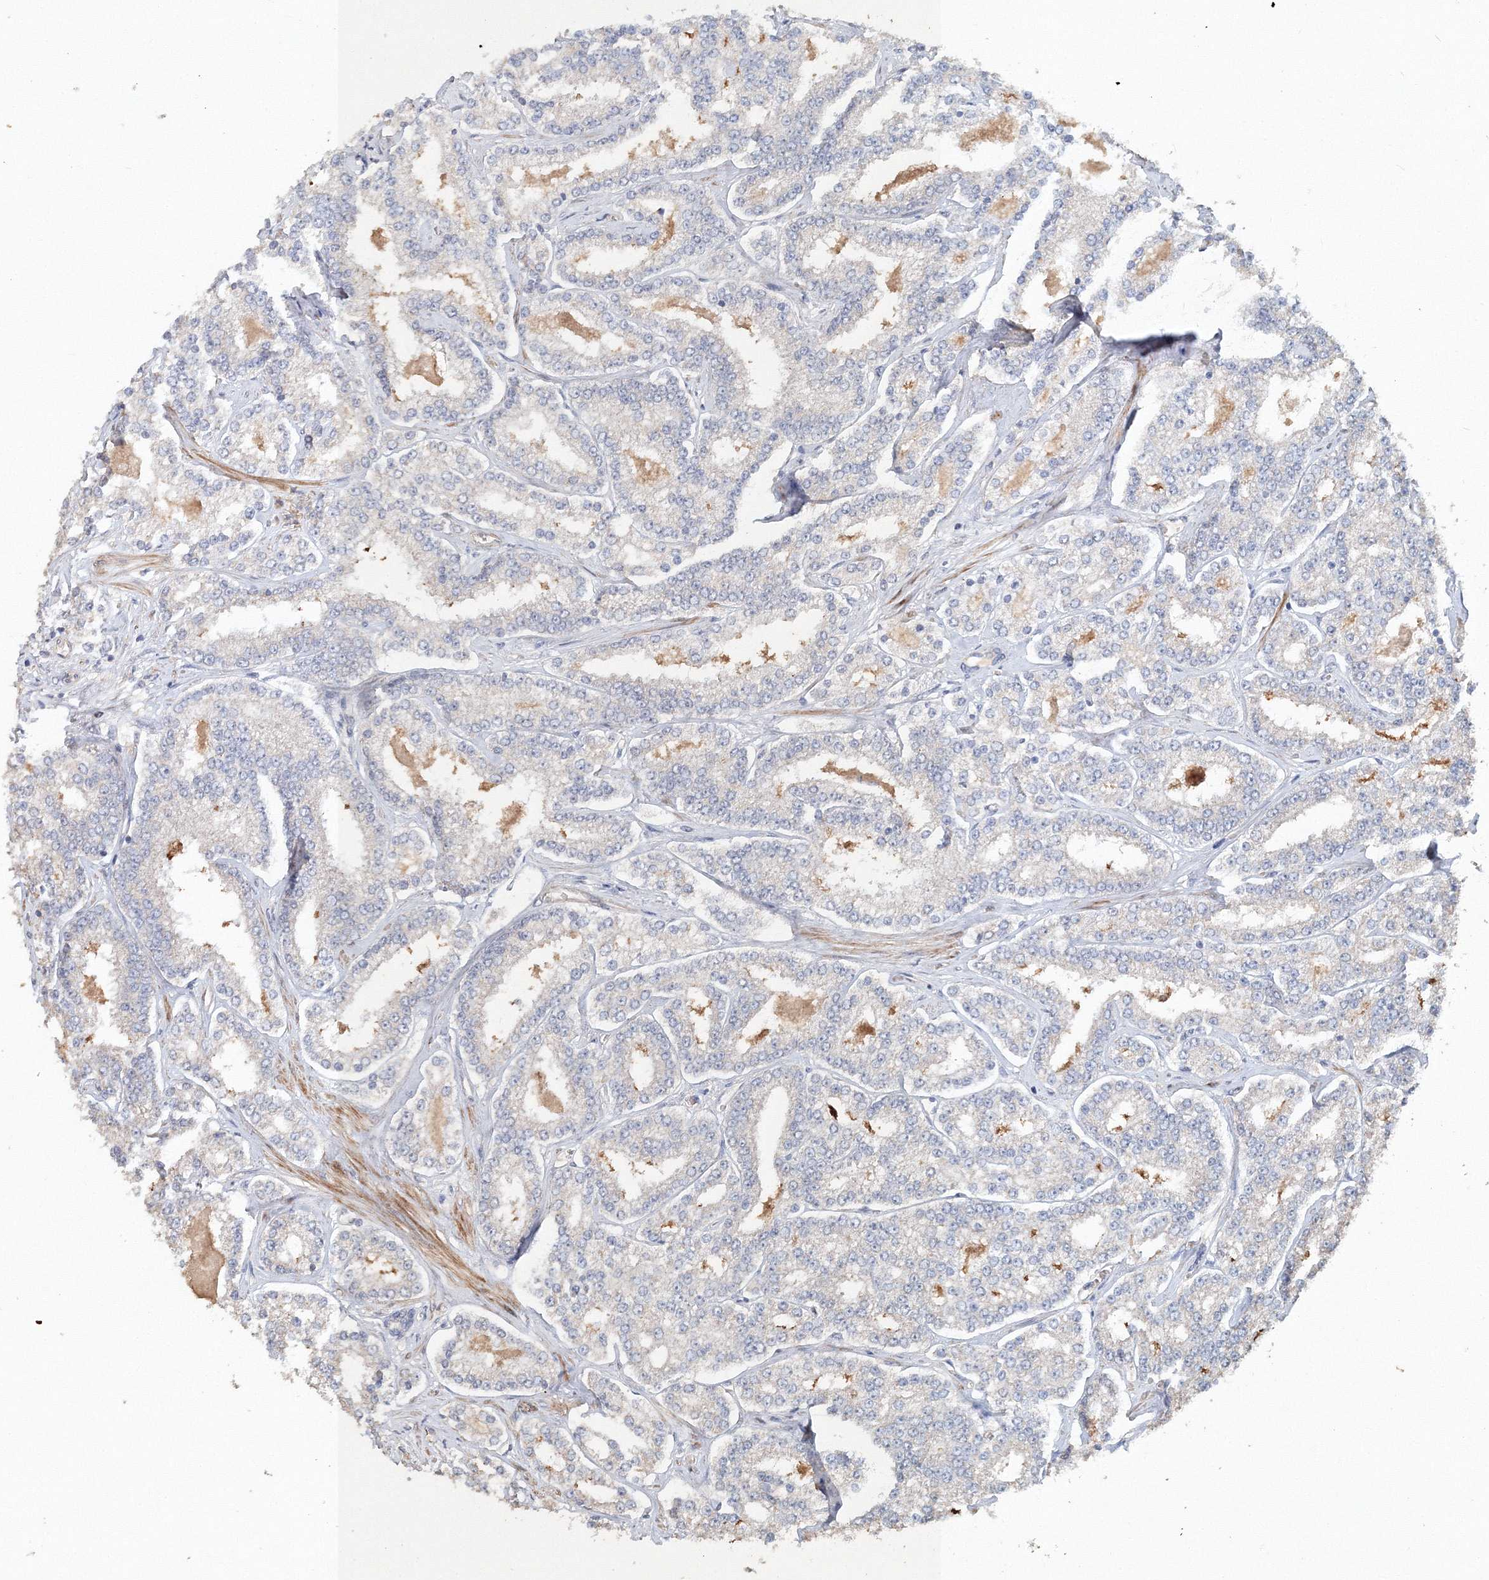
{"staining": {"intensity": "negative", "quantity": "none", "location": "none"}, "tissue": "prostate cancer", "cell_type": "Tumor cells", "image_type": "cancer", "snomed": [{"axis": "morphology", "description": "Normal tissue, NOS"}, {"axis": "morphology", "description": "Adenocarcinoma, High grade"}, {"axis": "topography", "description": "Prostate"}], "caption": "Prostate cancer (adenocarcinoma (high-grade)) was stained to show a protein in brown. There is no significant staining in tumor cells.", "gene": "NALF2", "patient": {"sex": "male", "age": 83}}